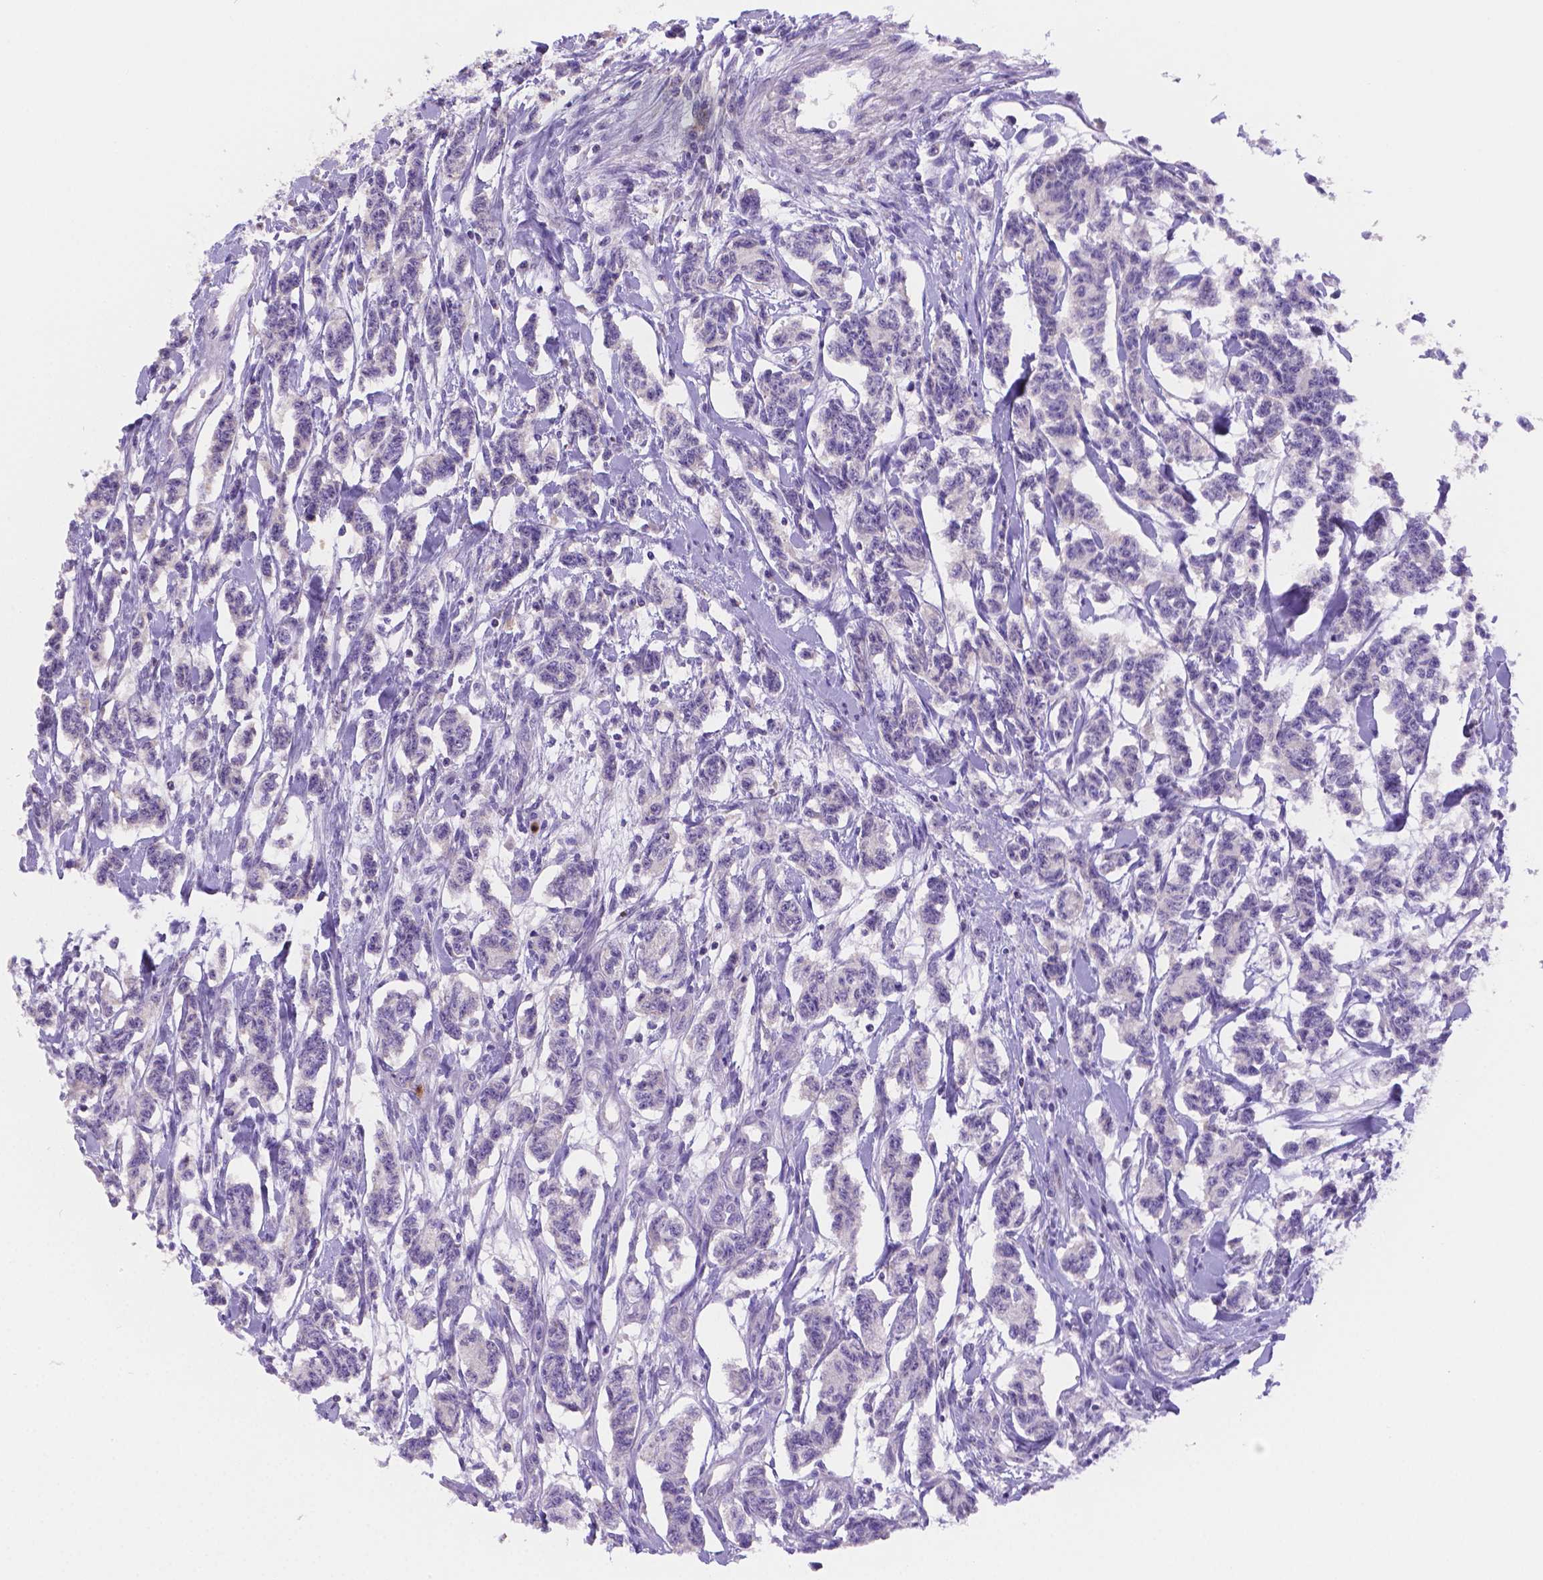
{"staining": {"intensity": "negative", "quantity": "none", "location": "none"}, "tissue": "carcinoid", "cell_type": "Tumor cells", "image_type": "cancer", "snomed": [{"axis": "morphology", "description": "Carcinoid, malignant, NOS"}, {"axis": "topography", "description": "Kidney"}], "caption": "A high-resolution histopathology image shows immunohistochemistry staining of carcinoid, which demonstrates no significant staining in tumor cells.", "gene": "NXPE2", "patient": {"sex": "female", "age": 41}}